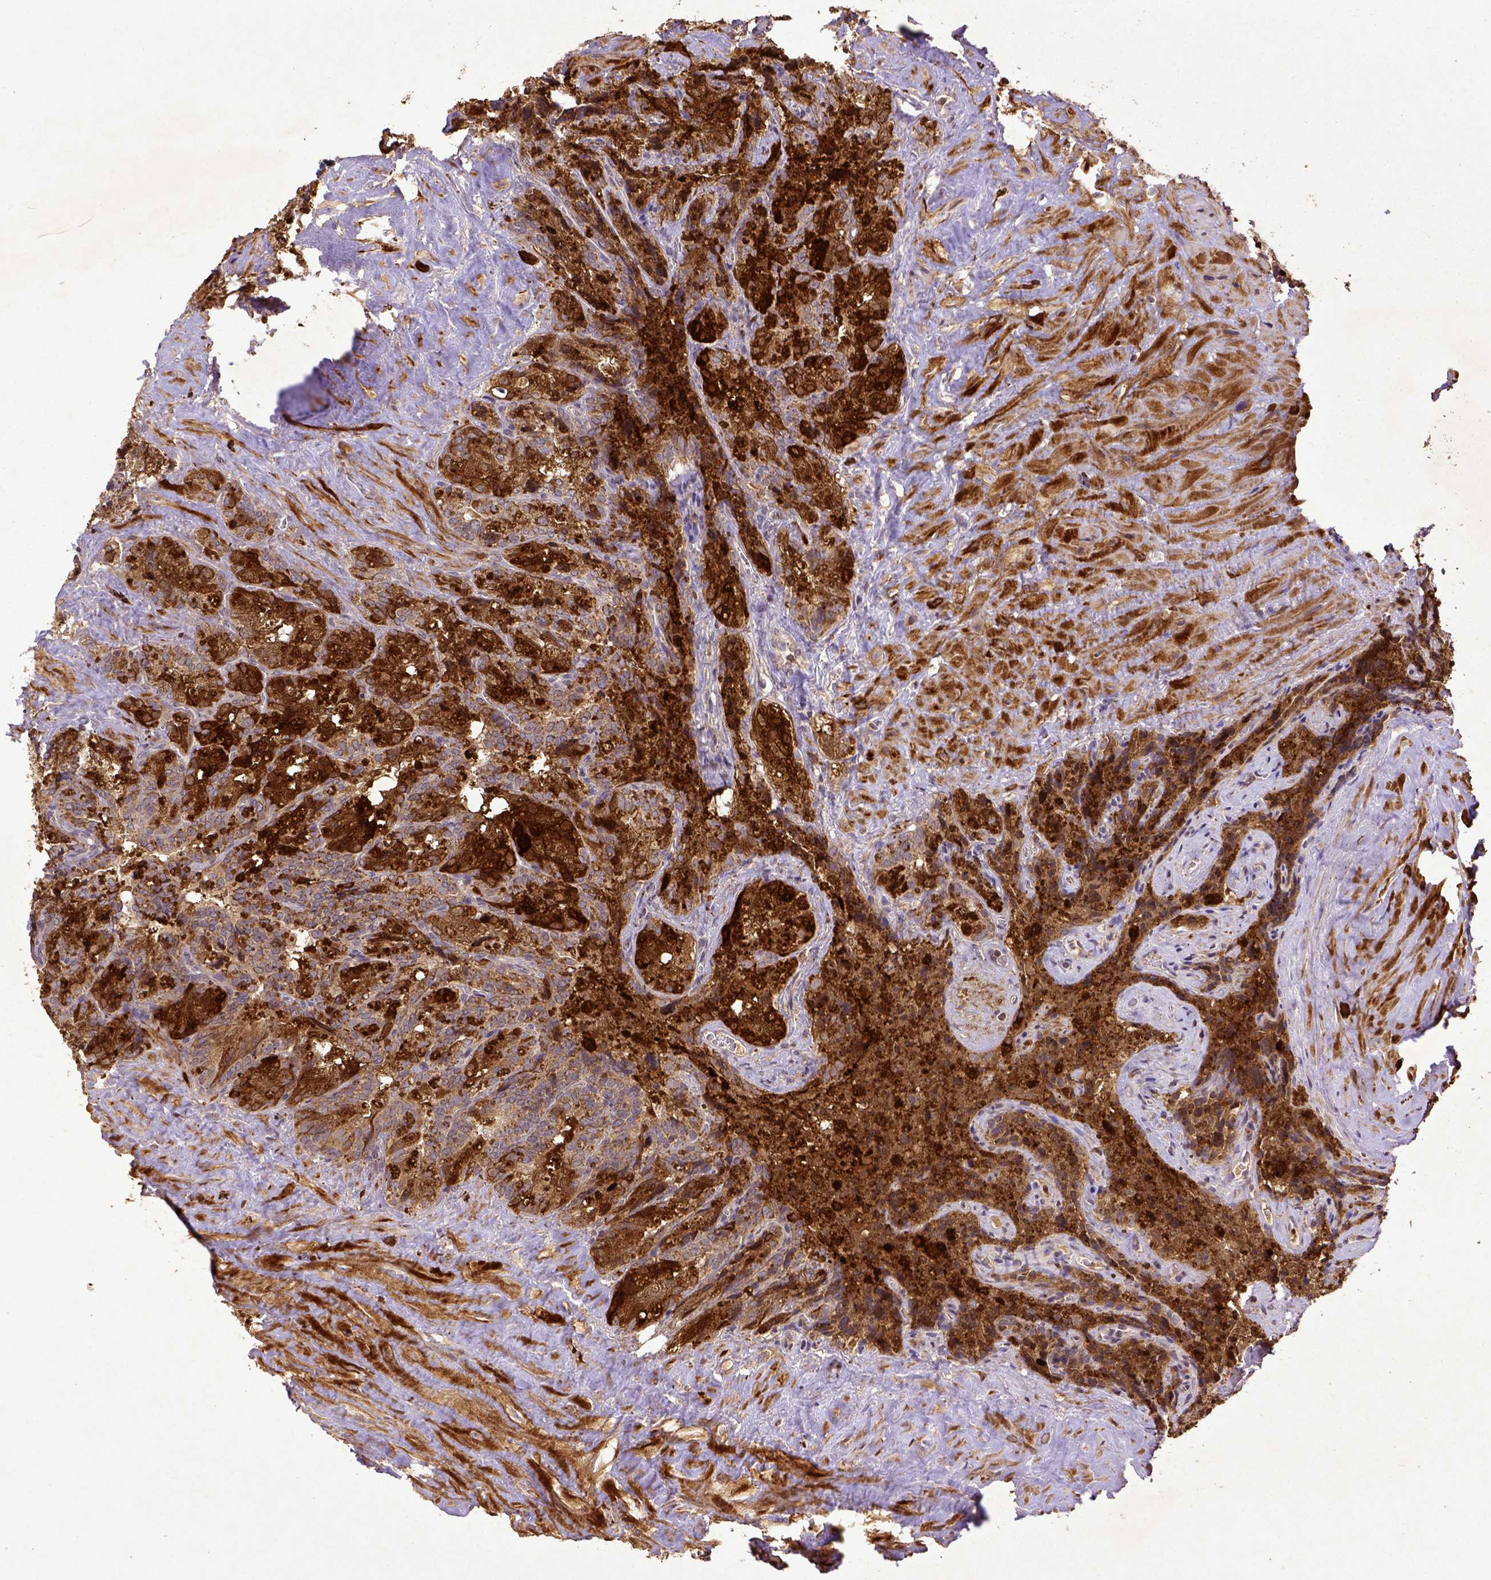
{"staining": {"intensity": "strong", "quantity": ">75%", "location": "cytoplasmic/membranous"}, "tissue": "seminal vesicle", "cell_type": "Glandular cells", "image_type": "normal", "snomed": [{"axis": "morphology", "description": "Normal tissue, NOS"}, {"axis": "topography", "description": "Prostate"}, {"axis": "topography", "description": "Seminal veicle"}], "caption": "Immunohistochemistry (DAB (3,3'-diaminobenzidine)) staining of normal human seminal vesicle exhibits strong cytoplasmic/membranous protein positivity in about >75% of glandular cells. (Brightfield microscopy of DAB IHC at high magnification).", "gene": "MT", "patient": {"sex": "male", "age": 71}}